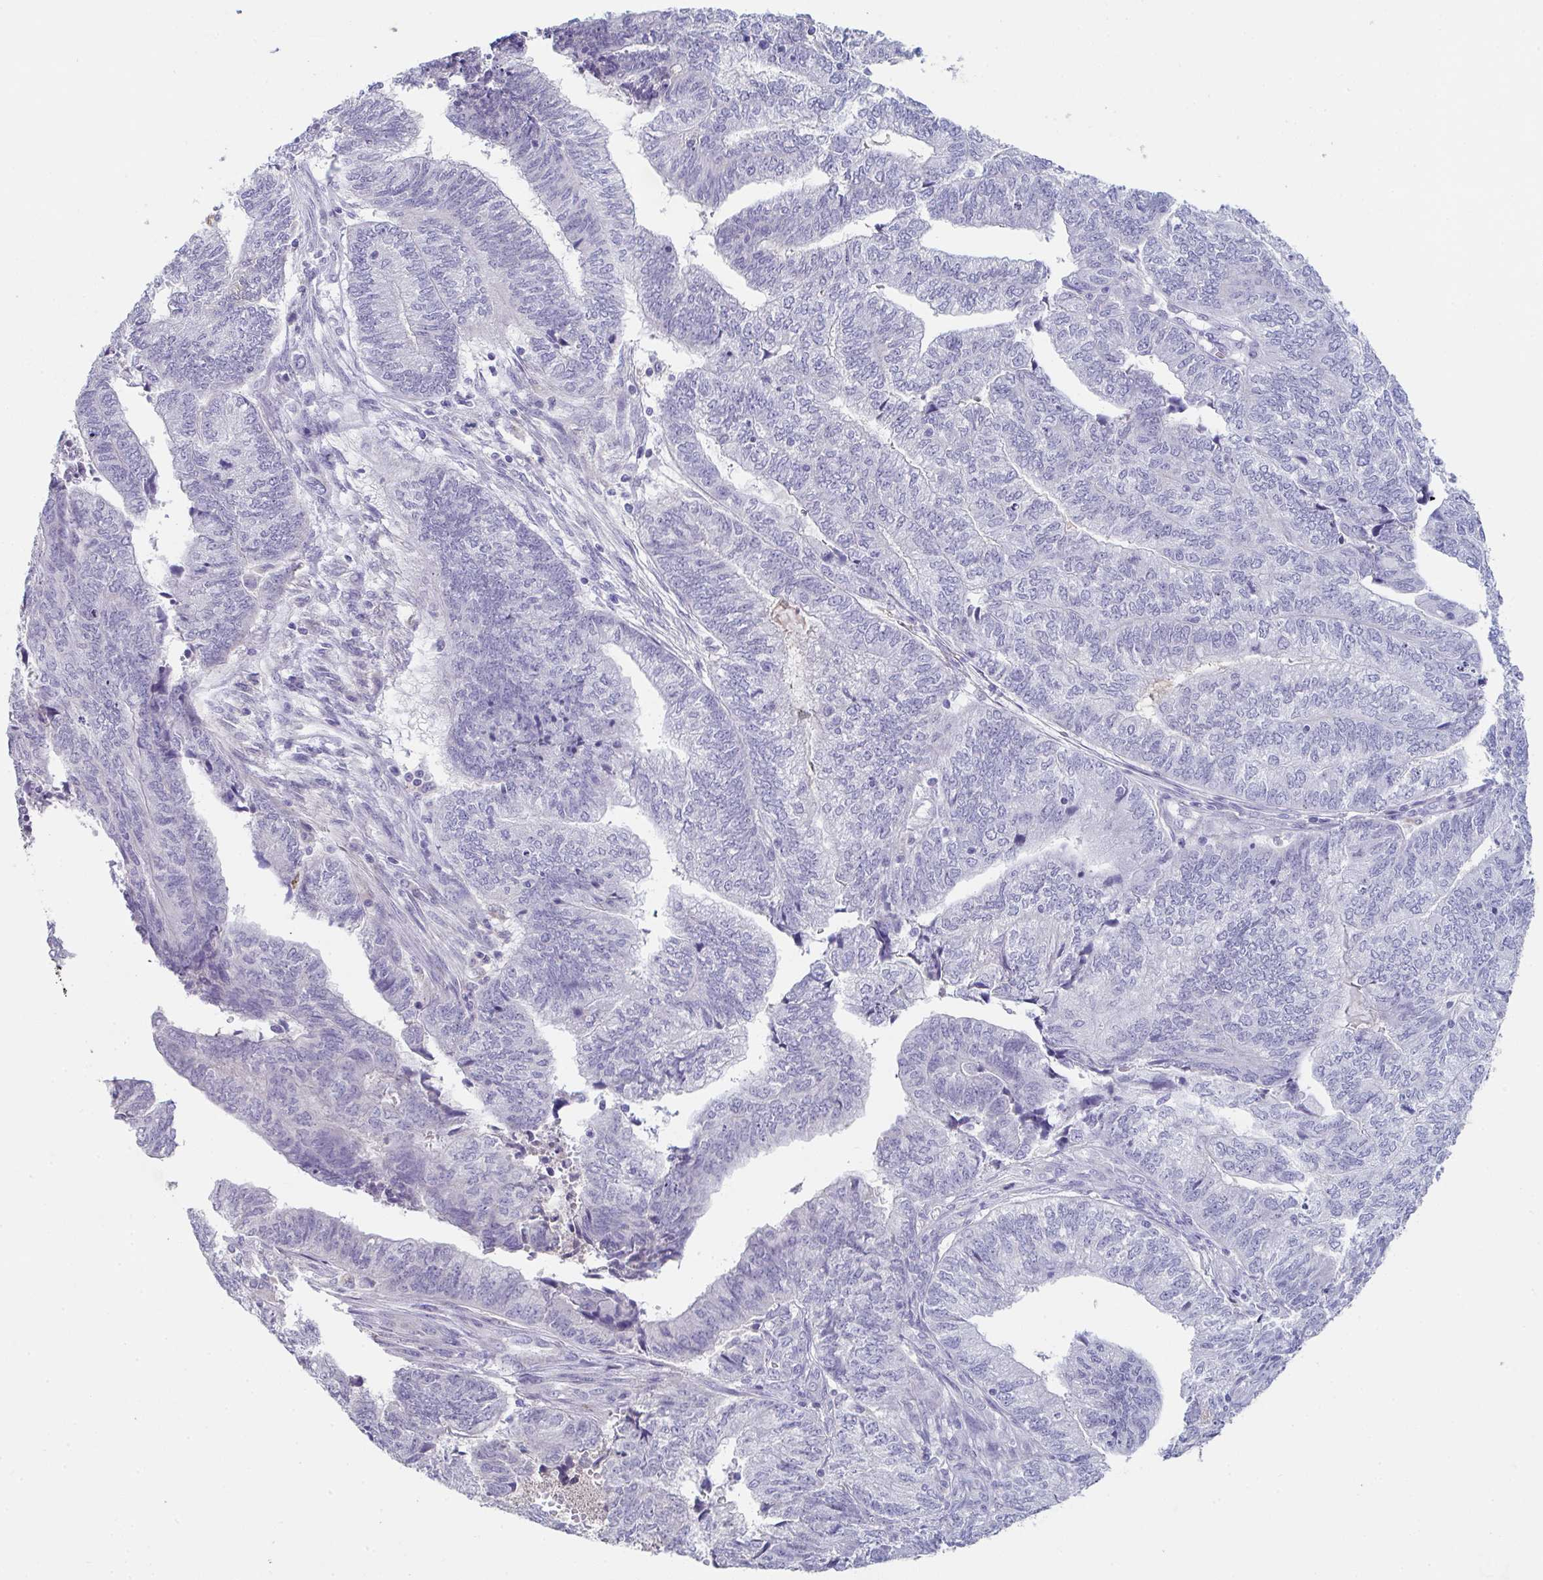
{"staining": {"intensity": "negative", "quantity": "none", "location": "none"}, "tissue": "endometrial cancer", "cell_type": "Tumor cells", "image_type": "cancer", "snomed": [{"axis": "morphology", "description": "Adenocarcinoma, NOS"}, {"axis": "topography", "description": "Uterus"}, {"axis": "topography", "description": "Endometrium"}], "caption": "An IHC image of adenocarcinoma (endometrial) is shown. There is no staining in tumor cells of adenocarcinoma (endometrial).", "gene": "ADAM21", "patient": {"sex": "female", "age": 70}}